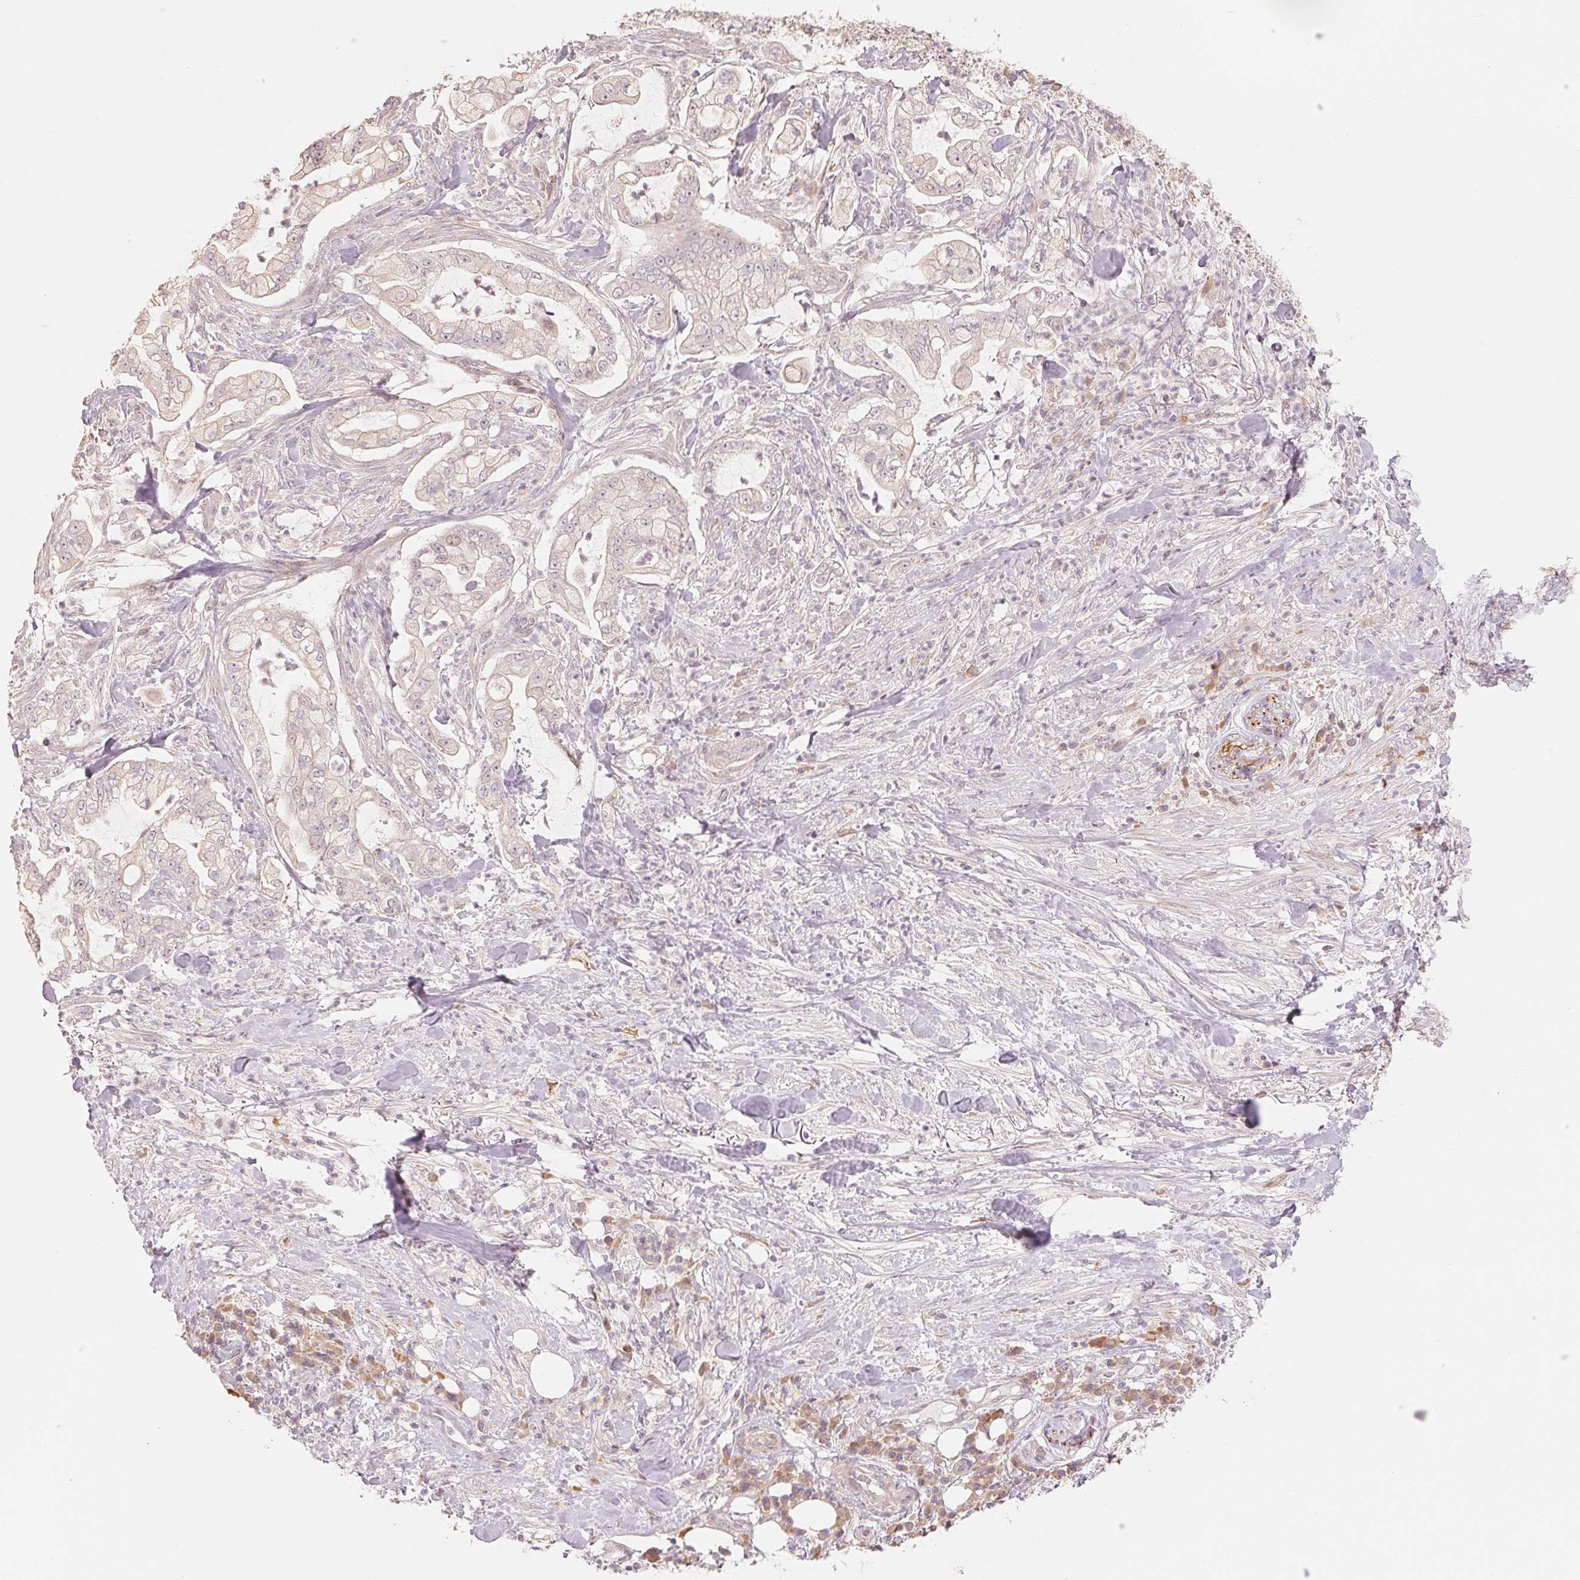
{"staining": {"intensity": "negative", "quantity": "none", "location": "none"}, "tissue": "pancreatic cancer", "cell_type": "Tumor cells", "image_type": "cancer", "snomed": [{"axis": "morphology", "description": "Adenocarcinoma, NOS"}, {"axis": "topography", "description": "Pancreas"}], "caption": "Human pancreatic adenocarcinoma stained for a protein using immunohistochemistry shows no expression in tumor cells.", "gene": "DENND2C", "patient": {"sex": "female", "age": 69}}